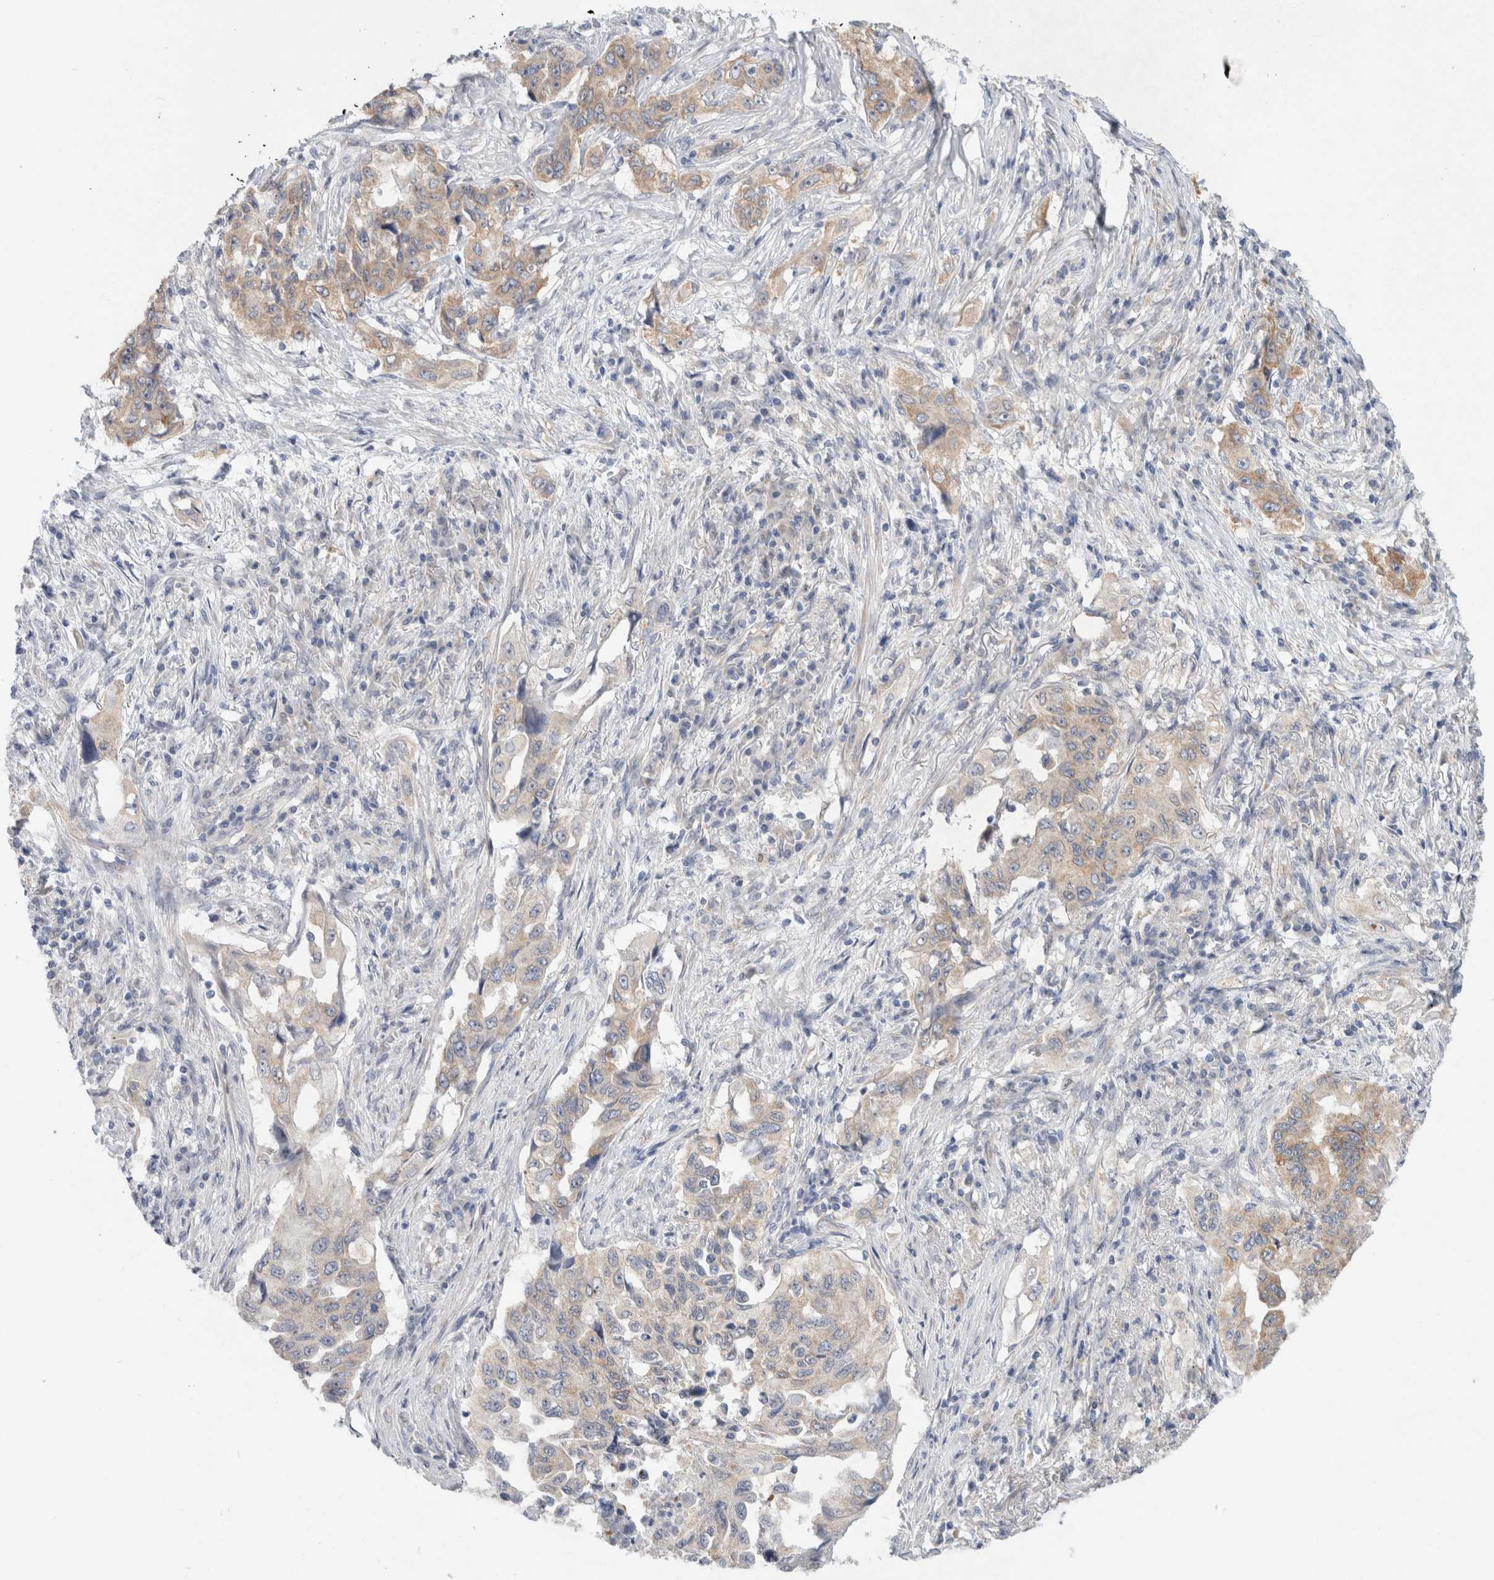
{"staining": {"intensity": "weak", "quantity": "25%-75%", "location": "cytoplasmic/membranous"}, "tissue": "lung cancer", "cell_type": "Tumor cells", "image_type": "cancer", "snomed": [{"axis": "morphology", "description": "Adenocarcinoma, NOS"}, {"axis": "topography", "description": "Lung"}], "caption": "This is an image of immunohistochemistry staining of lung adenocarcinoma, which shows weak staining in the cytoplasmic/membranous of tumor cells.", "gene": "RAB14", "patient": {"sex": "female", "age": 51}}